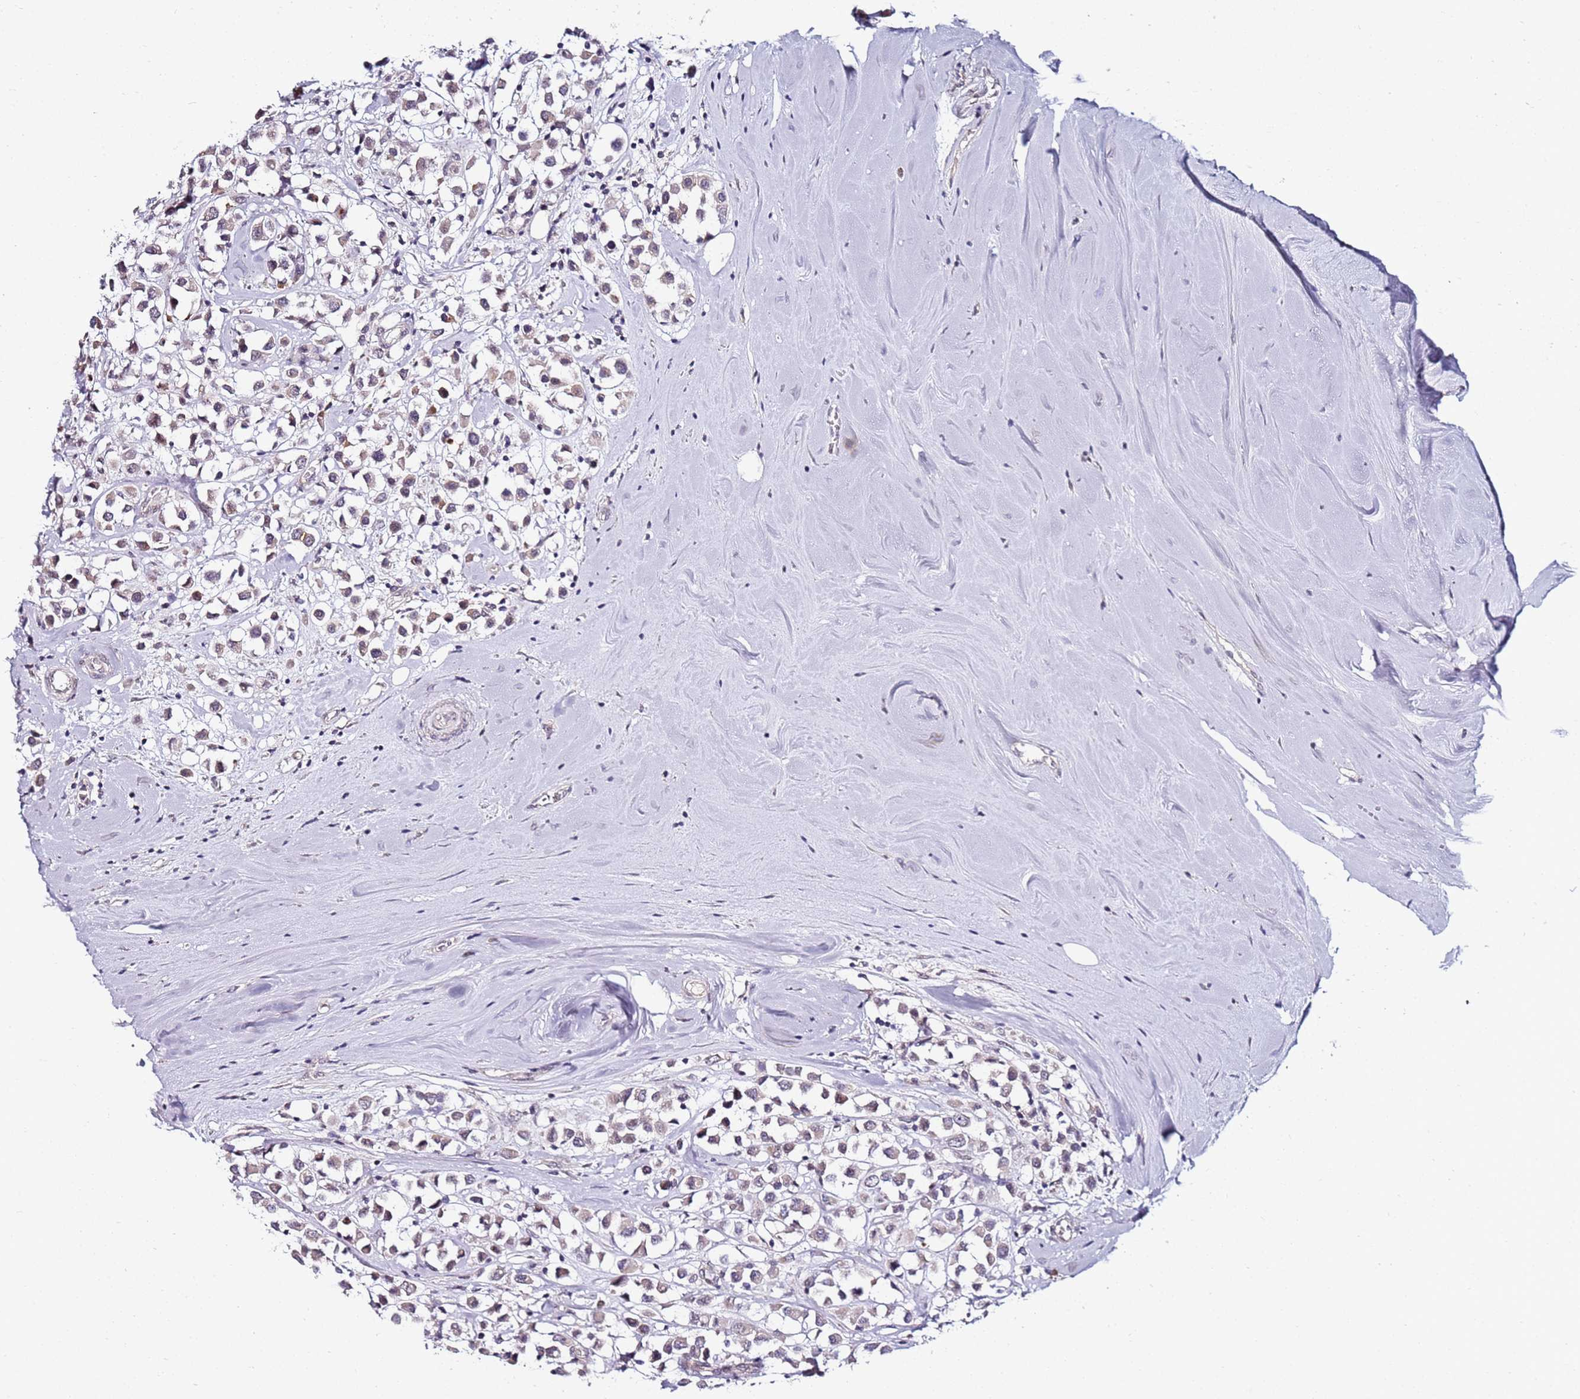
{"staining": {"intensity": "weak", "quantity": "<25%", "location": "cytoplasmic/membranous"}, "tissue": "breast cancer", "cell_type": "Tumor cells", "image_type": "cancer", "snomed": [{"axis": "morphology", "description": "Duct carcinoma"}, {"axis": "topography", "description": "Breast"}], "caption": "Immunohistochemistry (IHC) micrograph of breast cancer stained for a protein (brown), which demonstrates no staining in tumor cells.", "gene": "DUSP28", "patient": {"sex": "female", "age": 61}}